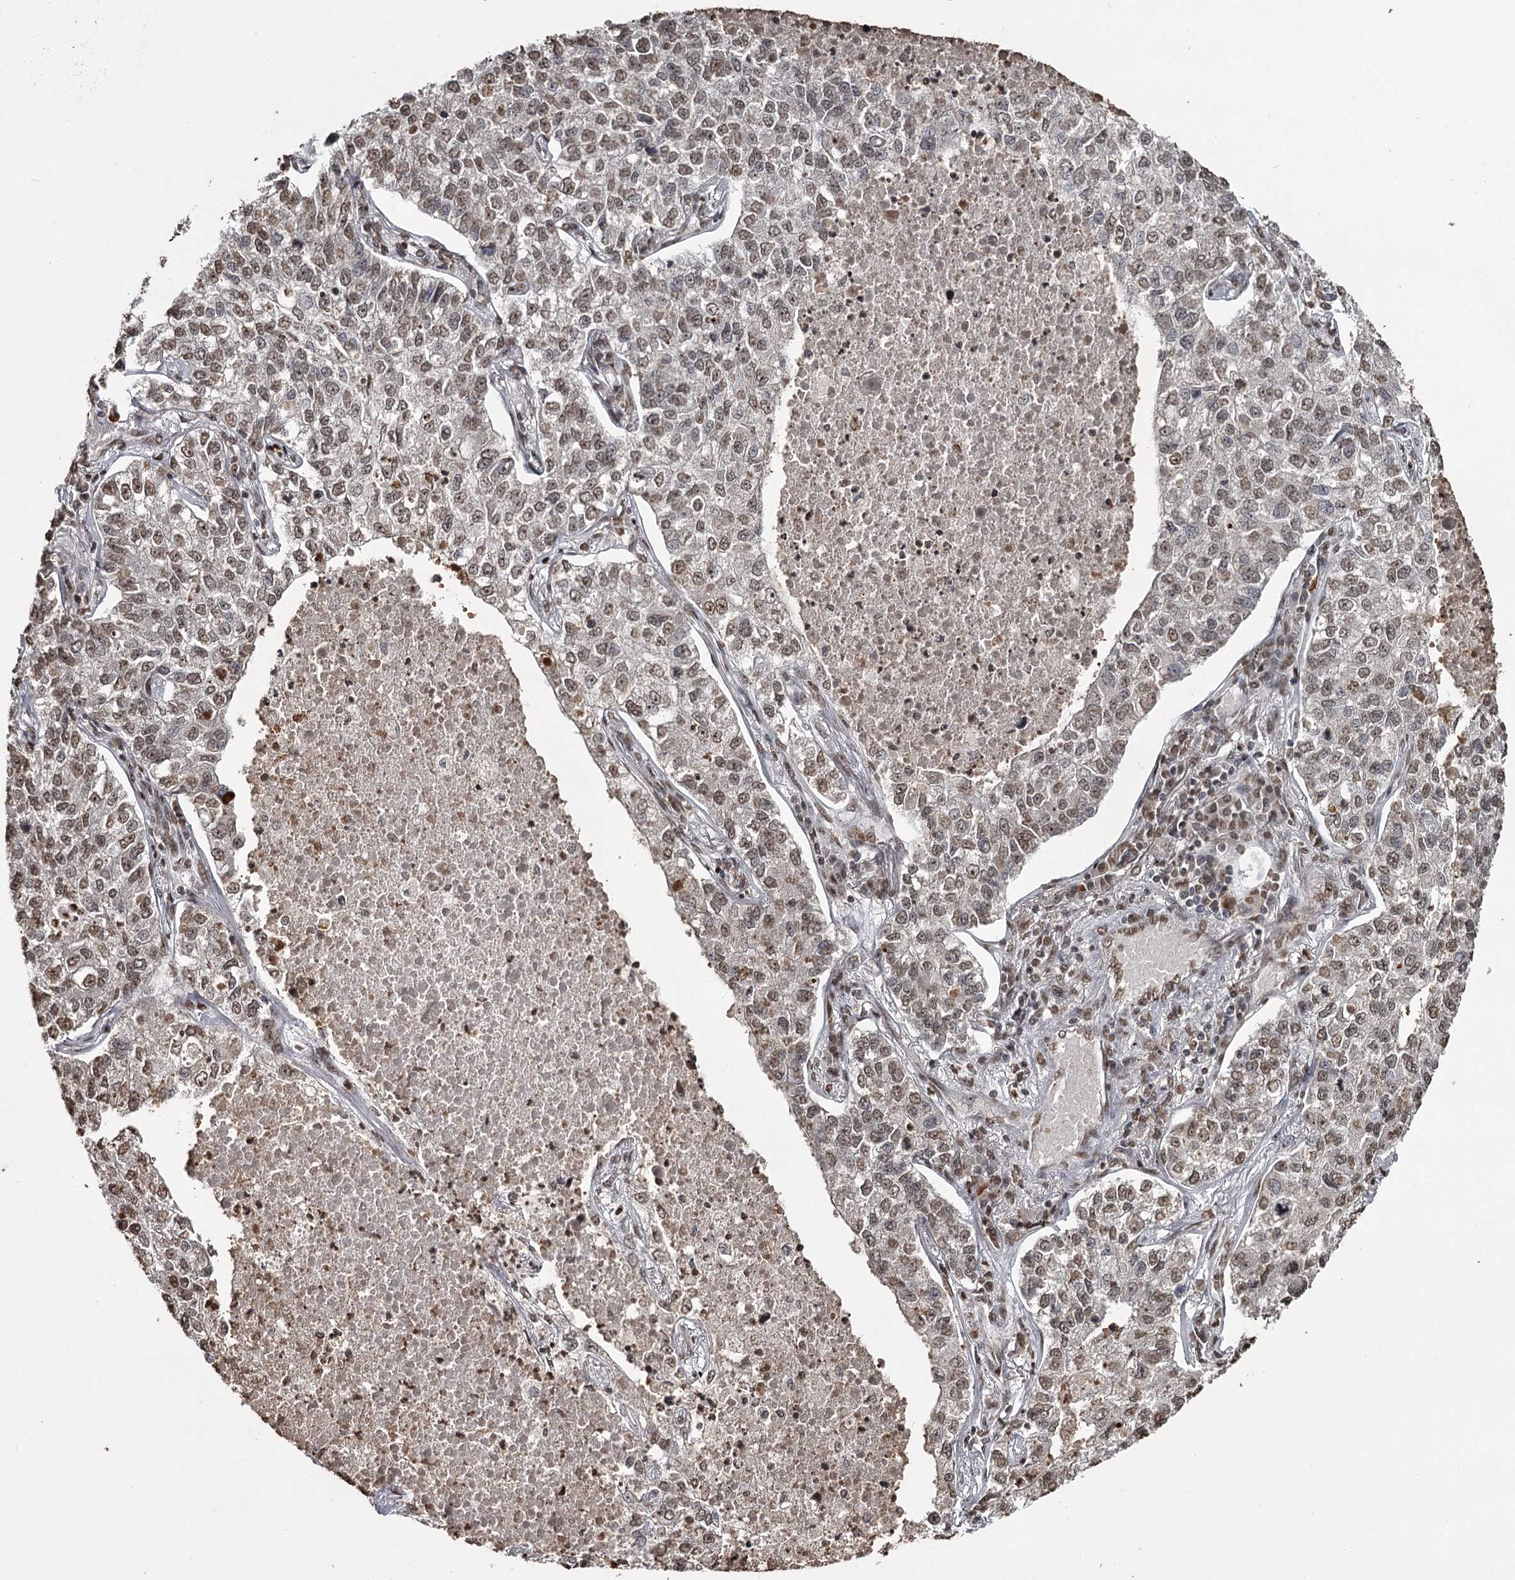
{"staining": {"intensity": "moderate", "quantity": ">75%", "location": "nuclear"}, "tissue": "lung cancer", "cell_type": "Tumor cells", "image_type": "cancer", "snomed": [{"axis": "morphology", "description": "Adenocarcinoma, NOS"}, {"axis": "topography", "description": "Lung"}], "caption": "DAB (3,3'-diaminobenzidine) immunohistochemical staining of lung adenocarcinoma demonstrates moderate nuclear protein positivity in approximately >75% of tumor cells. The protein is shown in brown color, while the nuclei are stained blue.", "gene": "THYN1", "patient": {"sex": "male", "age": 49}}